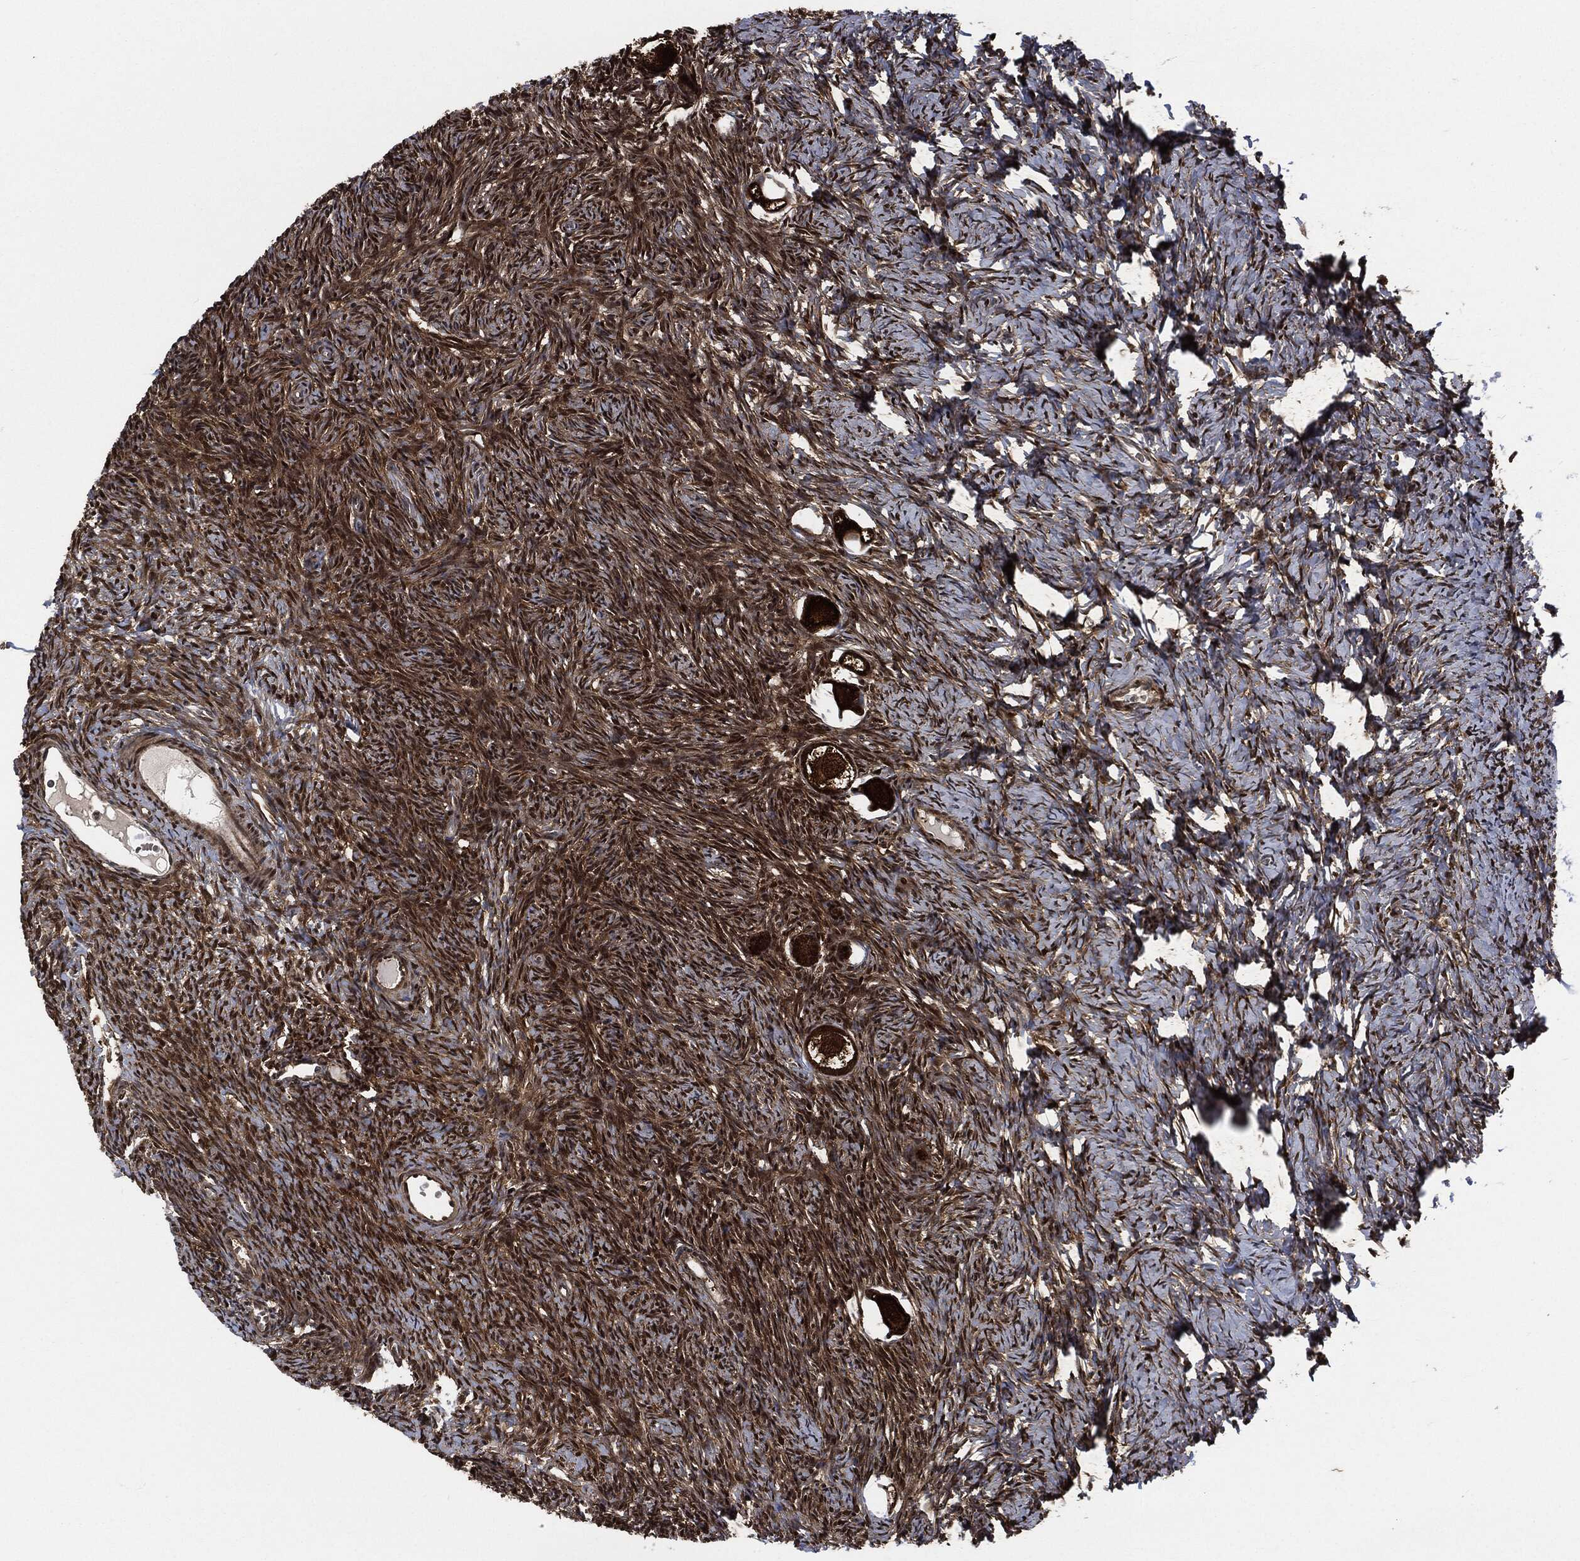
{"staining": {"intensity": "strong", "quantity": ">75%", "location": "cytoplasmic/membranous,nuclear"}, "tissue": "ovary", "cell_type": "Follicle cells", "image_type": "normal", "snomed": [{"axis": "morphology", "description": "Normal tissue, NOS"}, {"axis": "topography", "description": "Ovary"}], "caption": "Ovary was stained to show a protein in brown. There is high levels of strong cytoplasmic/membranous,nuclear positivity in approximately >75% of follicle cells. The staining was performed using DAB (3,3'-diaminobenzidine), with brown indicating positive protein expression. Nuclei are stained blue with hematoxylin.", "gene": "DCTN1", "patient": {"sex": "female", "age": 27}}